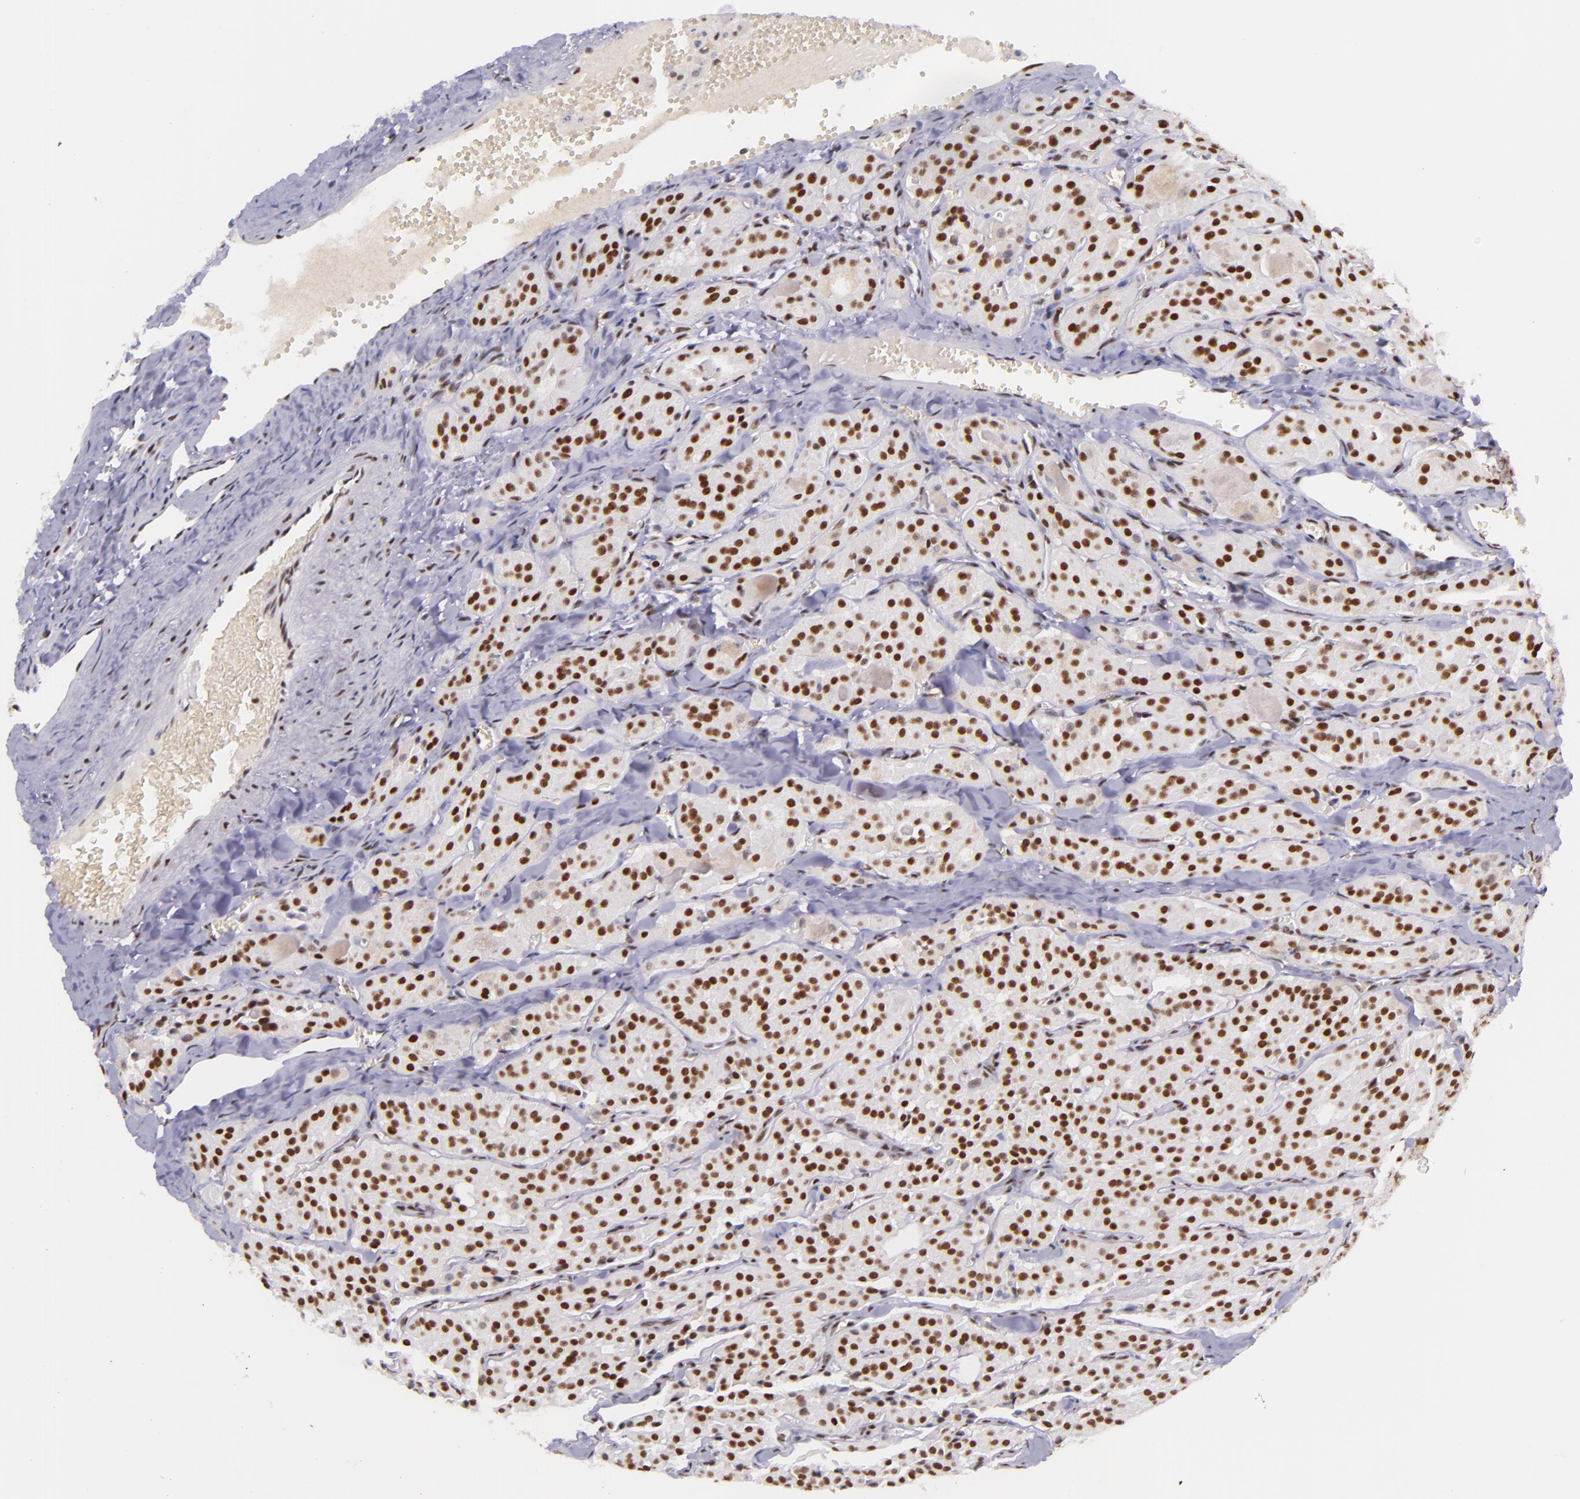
{"staining": {"intensity": "strong", "quantity": ">75%", "location": "nuclear"}, "tissue": "thyroid cancer", "cell_type": "Tumor cells", "image_type": "cancer", "snomed": [{"axis": "morphology", "description": "Carcinoma, NOS"}, {"axis": "topography", "description": "Thyroid gland"}], "caption": "Human thyroid carcinoma stained for a protein (brown) demonstrates strong nuclear positive positivity in approximately >75% of tumor cells.", "gene": "GPKOW", "patient": {"sex": "male", "age": 76}}